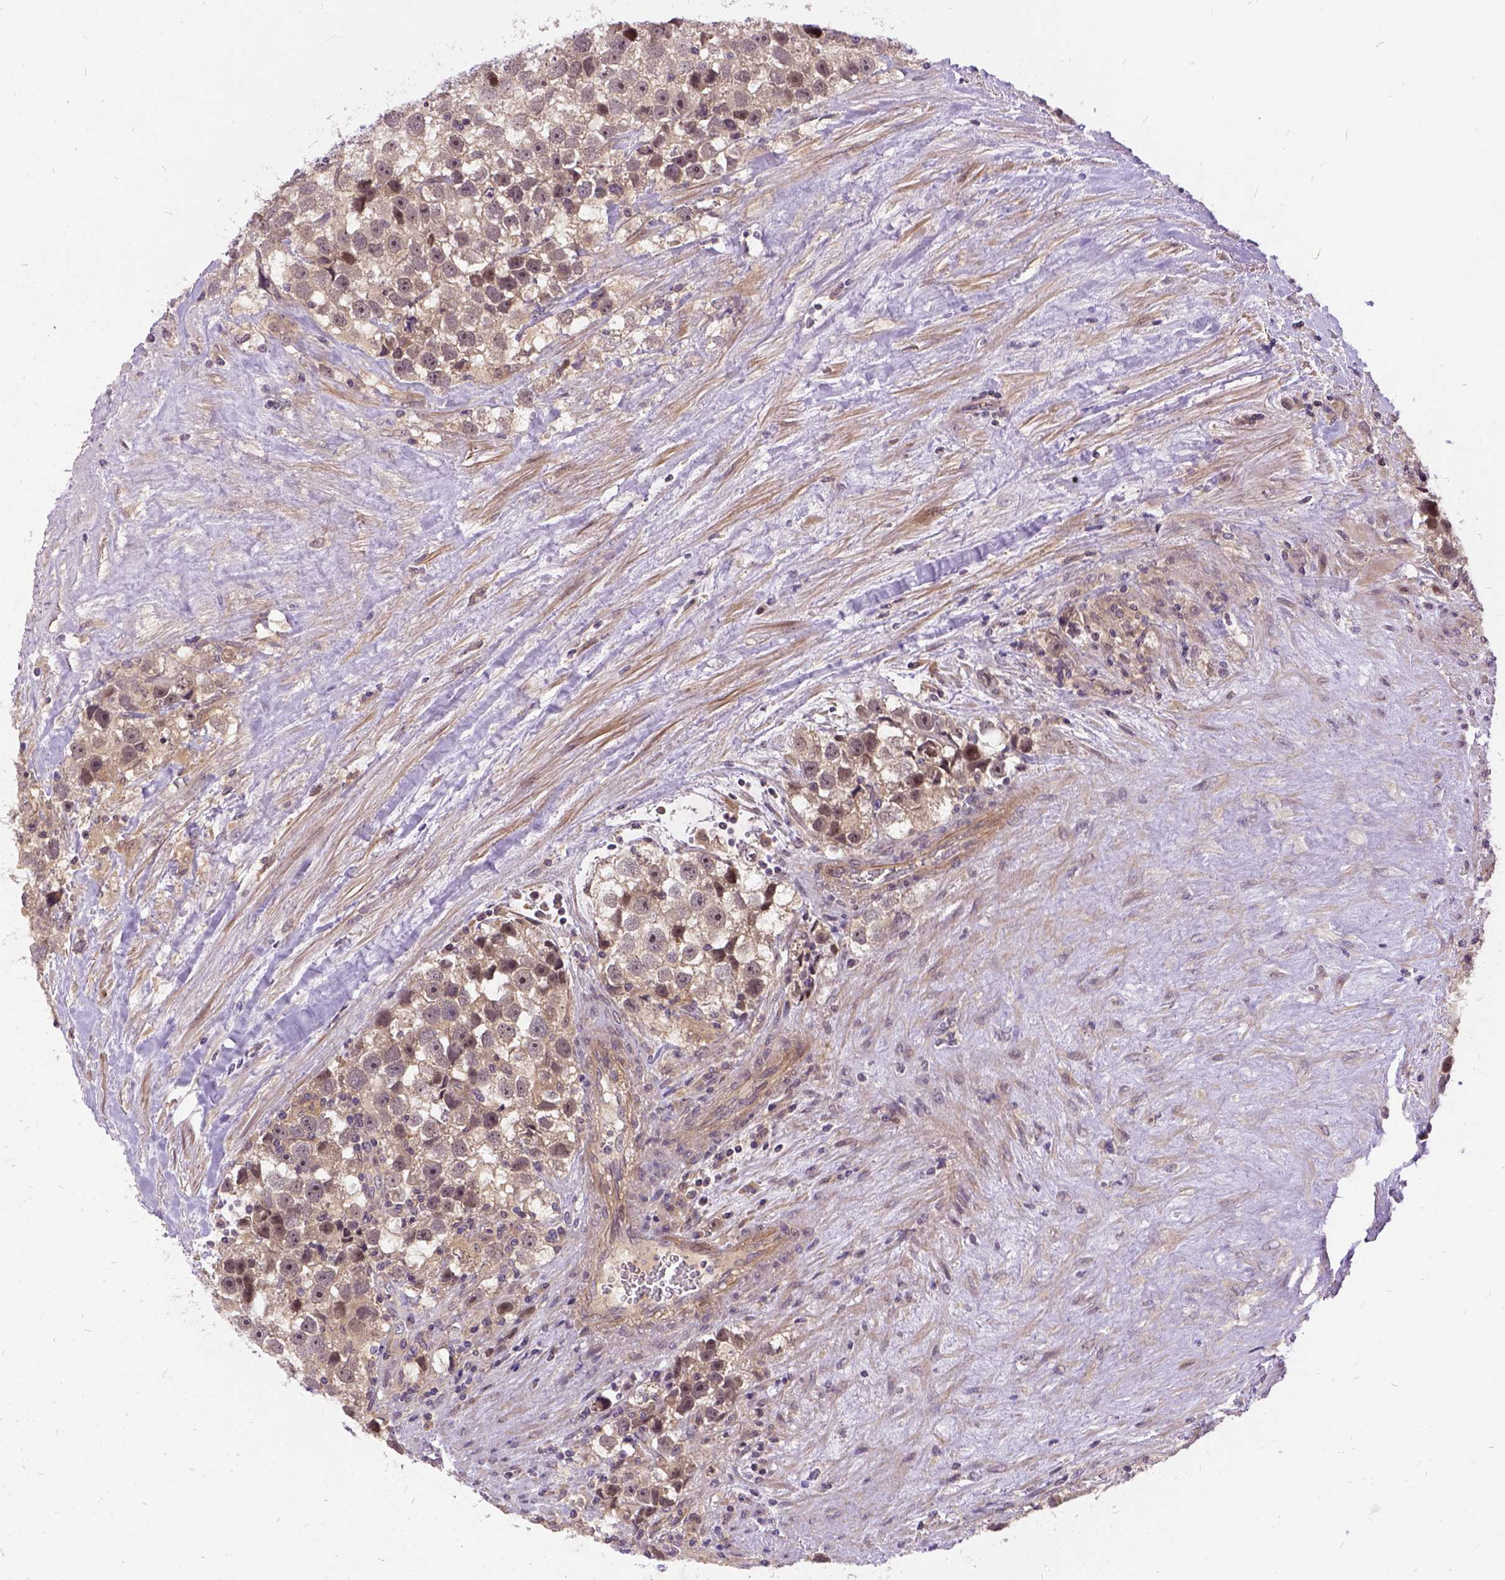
{"staining": {"intensity": "weak", "quantity": ">75%", "location": "cytoplasmic/membranous"}, "tissue": "testis cancer", "cell_type": "Tumor cells", "image_type": "cancer", "snomed": [{"axis": "morphology", "description": "Seminoma, NOS"}, {"axis": "topography", "description": "Testis"}], "caption": "An image of testis cancer stained for a protein exhibits weak cytoplasmic/membranous brown staining in tumor cells. Ihc stains the protein of interest in brown and the nuclei are stained blue.", "gene": "ILRUN", "patient": {"sex": "male", "age": 43}}